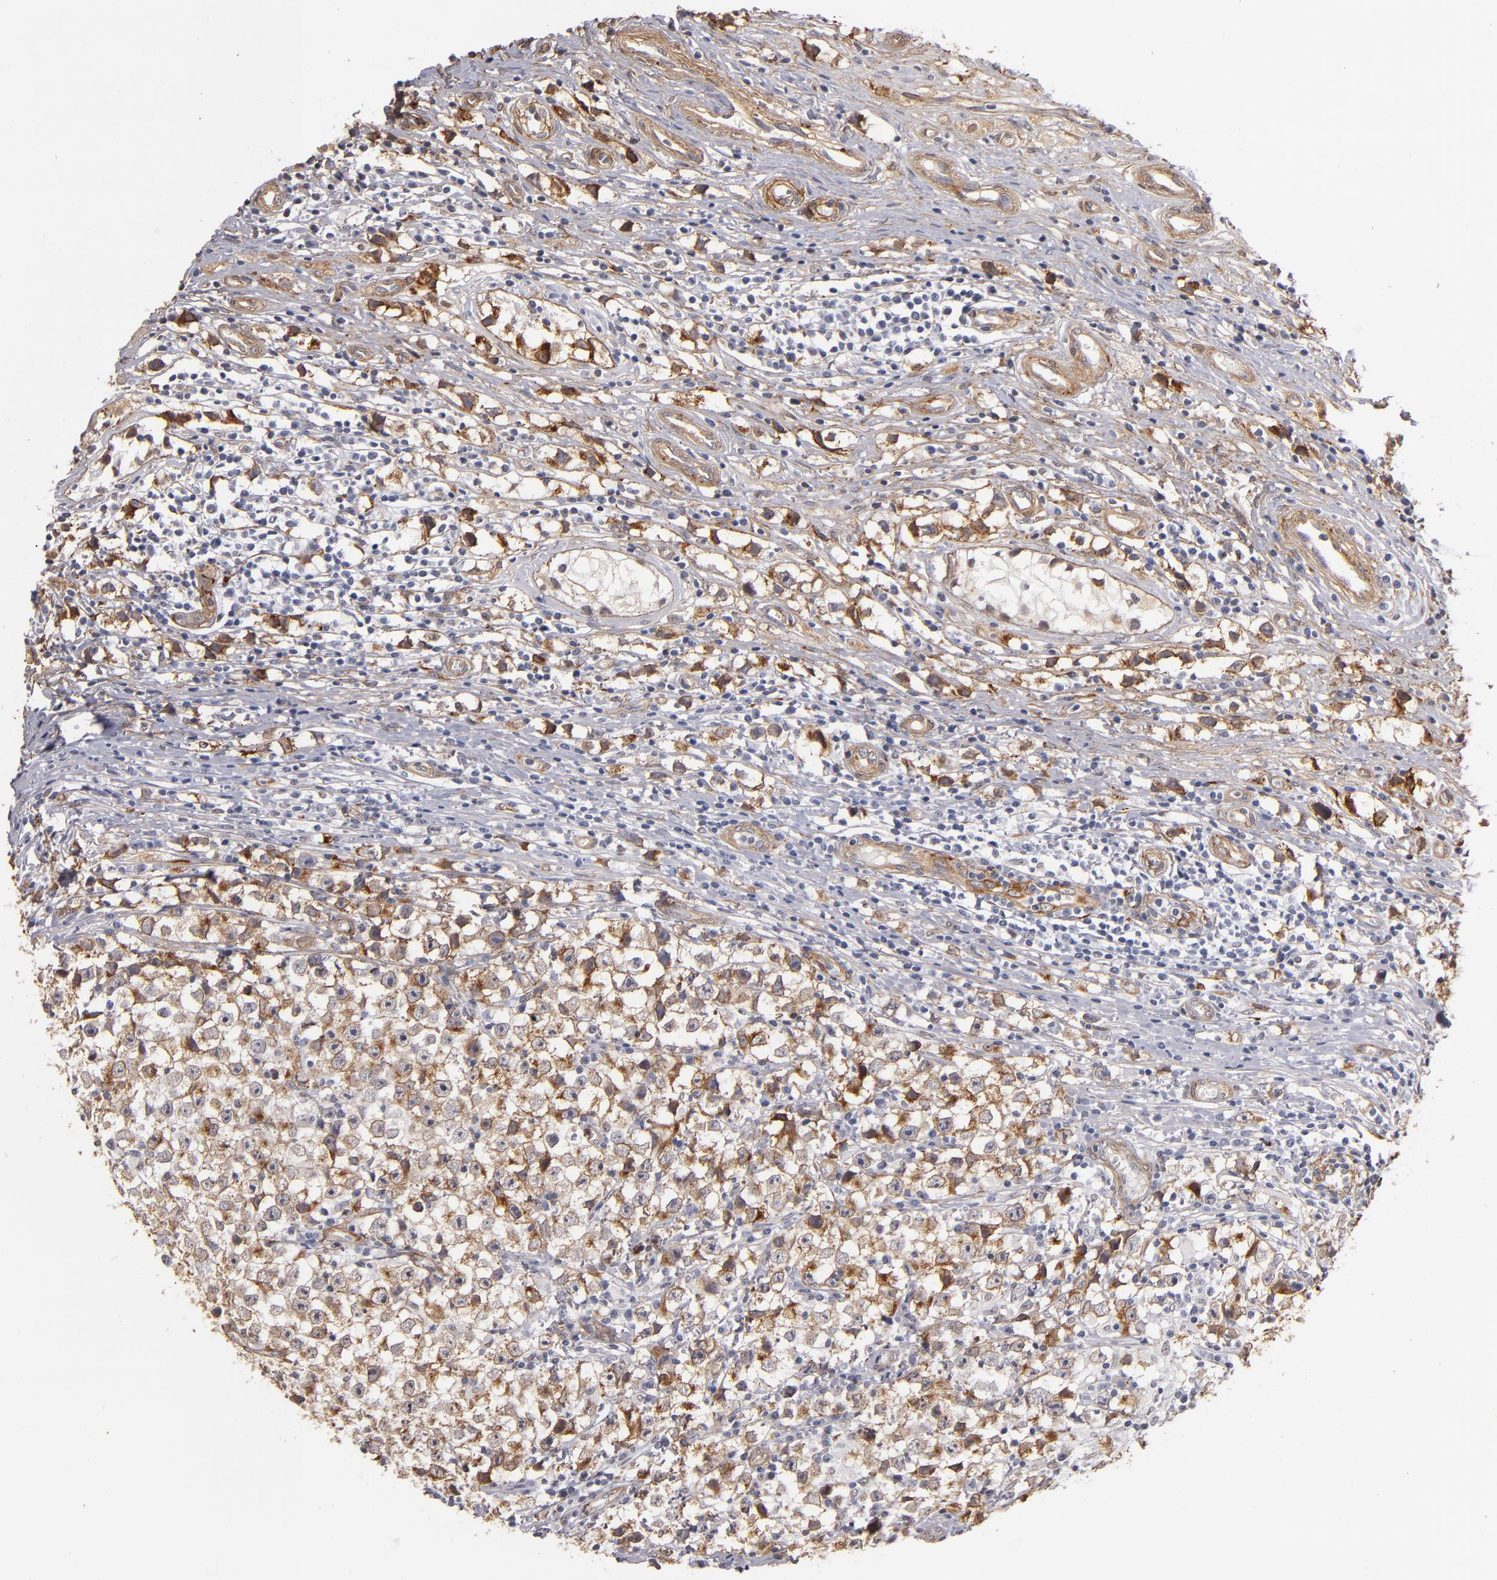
{"staining": {"intensity": "weak", "quantity": ">75%", "location": "cytoplasmic/membranous"}, "tissue": "testis cancer", "cell_type": "Tumor cells", "image_type": "cancer", "snomed": [{"axis": "morphology", "description": "Seminoma, NOS"}, {"axis": "topography", "description": "Testis"}], "caption": "Human testis cancer (seminoma) stained for a protein (brown) reveals weak cytoplasmic/membranous positive staining in approximately >75% of tumor cells.", "gene": "LAMC1", "patient": {"sex": "male", "age": 35}}